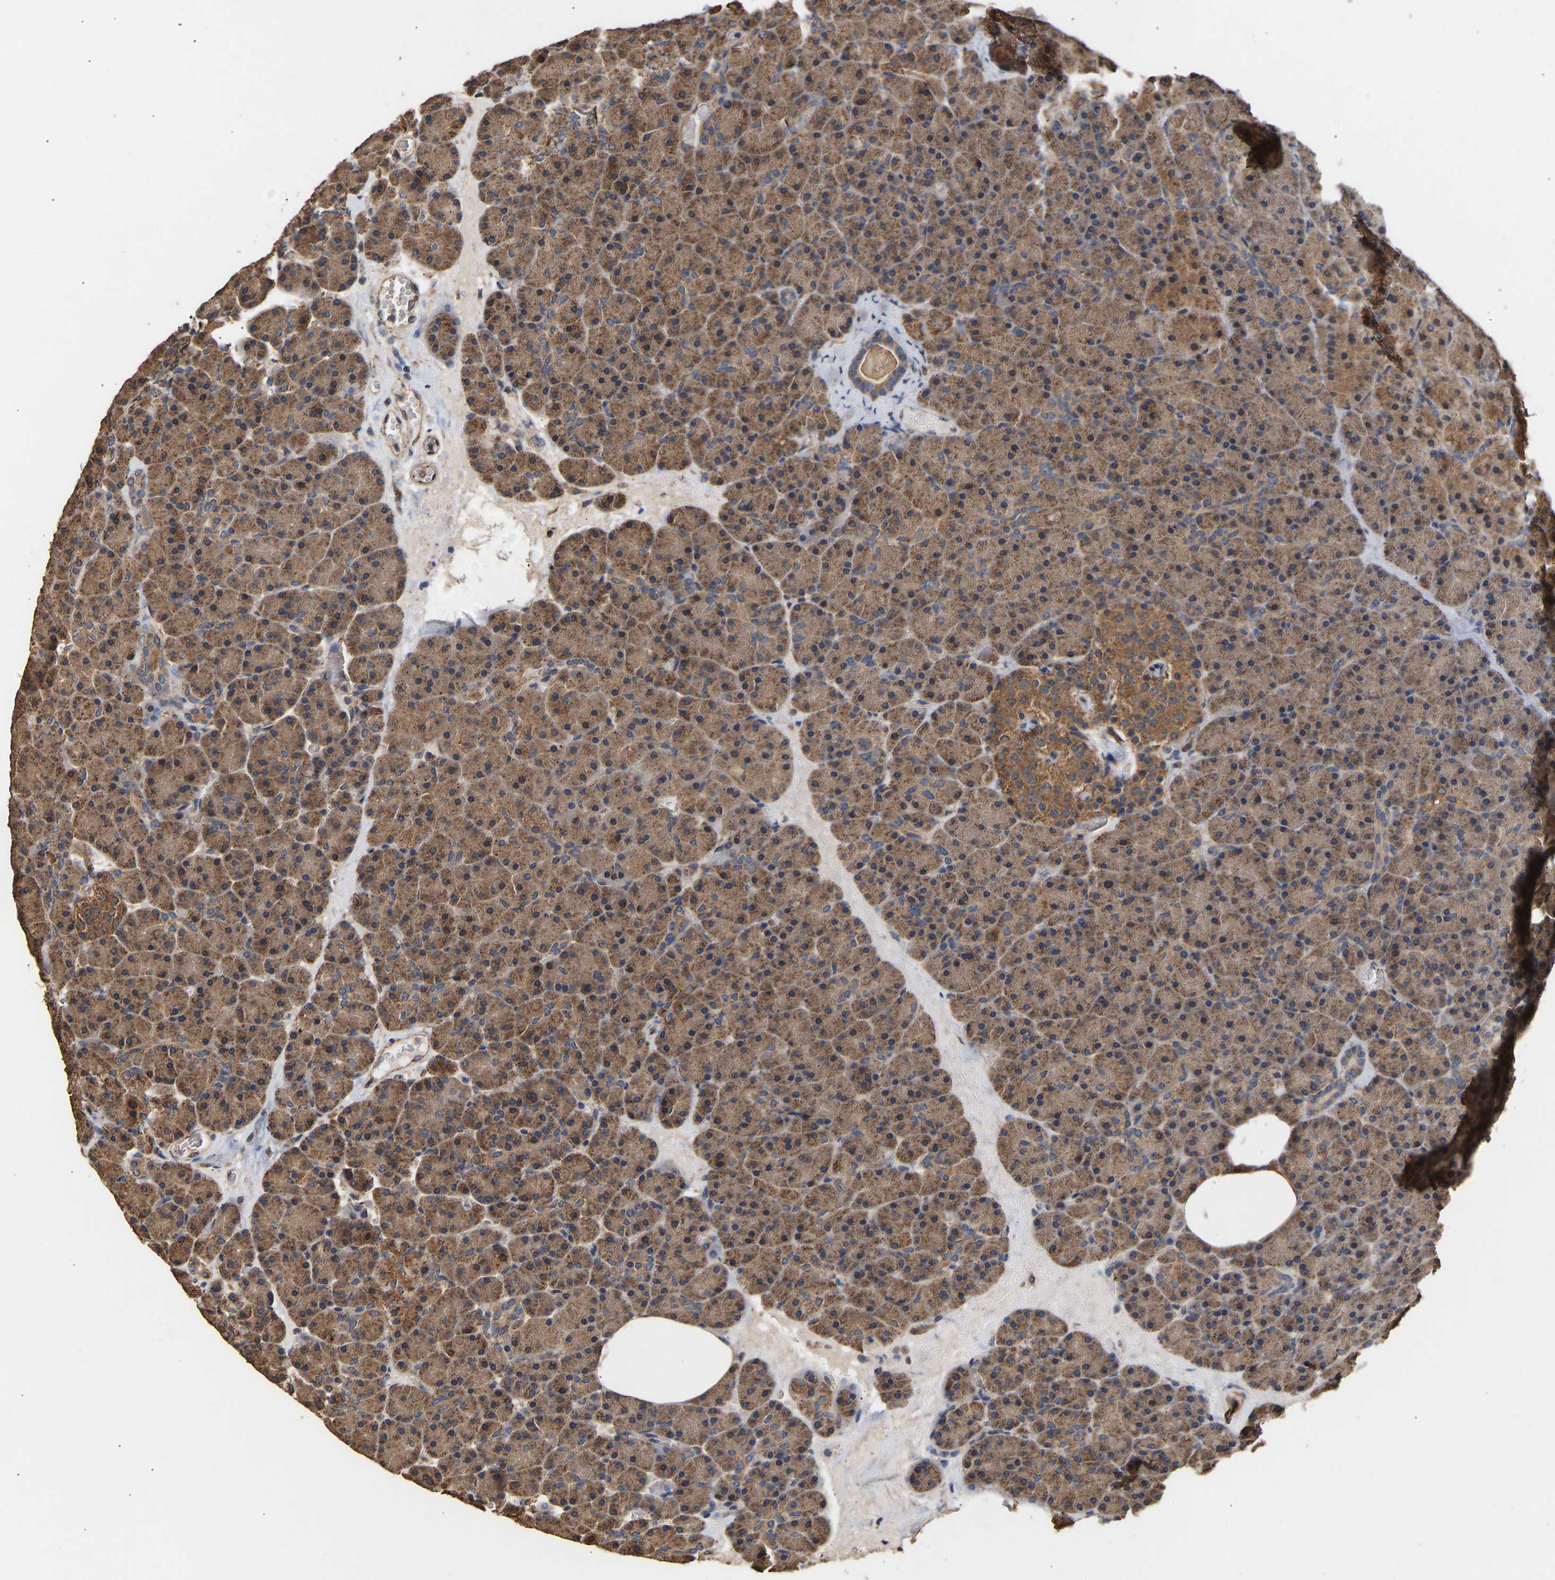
{"staining": {"intensity": "moderate", "quantity": ">75%", "location": "cytoplasmic/membranous"}, "tissue": "pancreas", "cell_type": "Exocrine glandular cells", "image_type": "normal", "snomed": [{"axis": "morphology", "description": "Normal tissue, NOS"}, {"axis": "morphology", "description": "Carcinoid, malignant, NOS"}, {"axis": "topography", "description": "Pancreas"}], "caption": "Immunohistochemical staining of unremarkable human pancreas exhibits medium levels of moderate cytoplasmic/membranous positivity in about >75% of exocrine glandular cells.", "gene": "ZNF26", "patient": {"sex": "female", "age": 35}}